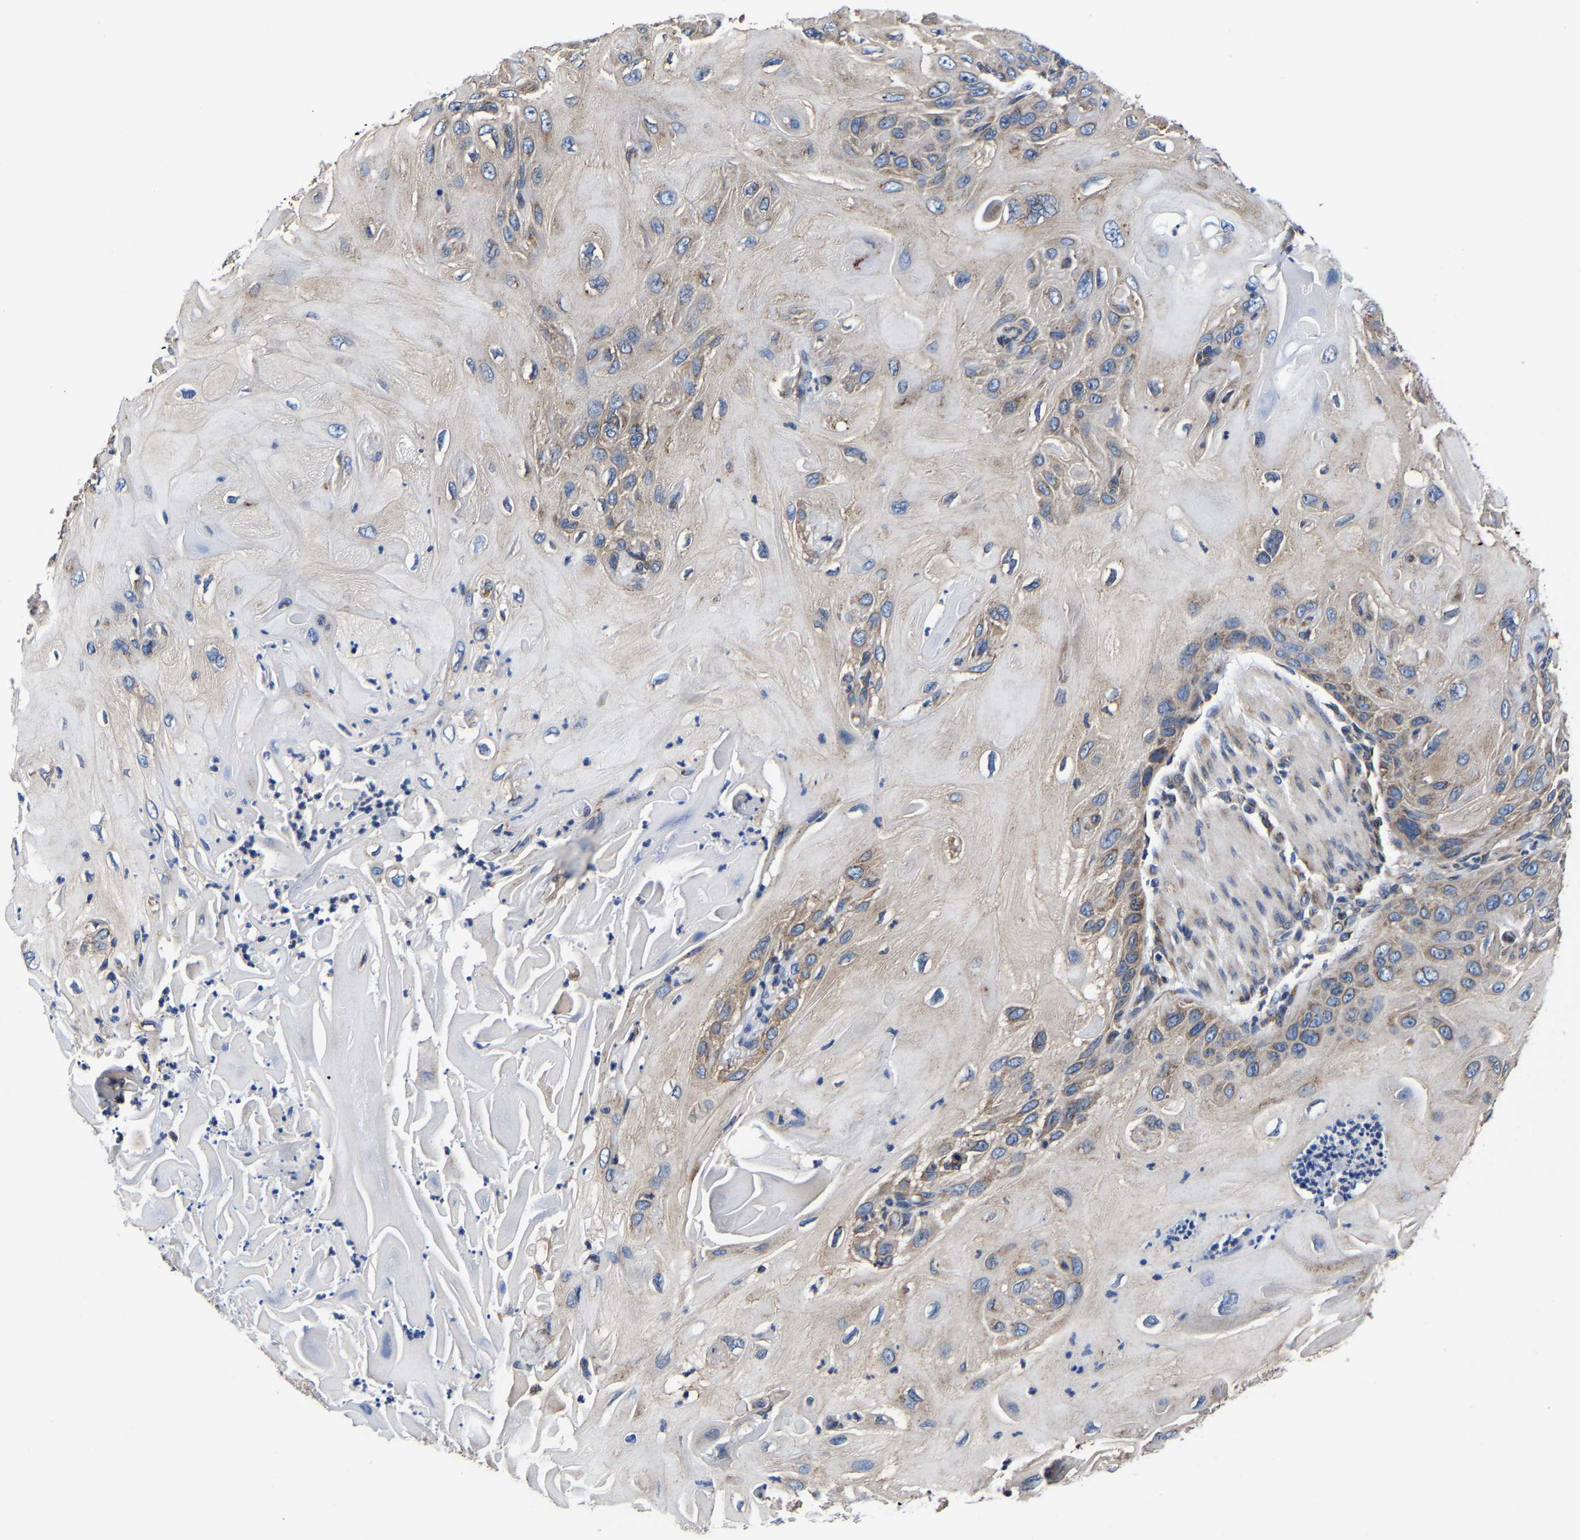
{"staining": {"intensity": "weak", "quantity": "25%-75%", "location": "cytoplasmic/membranous"}, "tissue": "skin cancer", "cell_type": "Tumor cells", "image_type": "cancer", "snomed": [{"axis": "morphology", "description": "Squamous cell carcinoma, NOS"}, {"axis": "topography", "description": "Skin"}], "caption": "Immunohistochemistry (IHC) of squamous cell carcinoma (skin) reveals low levels of weak cytoplasmic/membranous expression in about 25%-75% of tumor cells.", "gene": "EBAG9", "patient": {"sex": "female", "age": 77}}